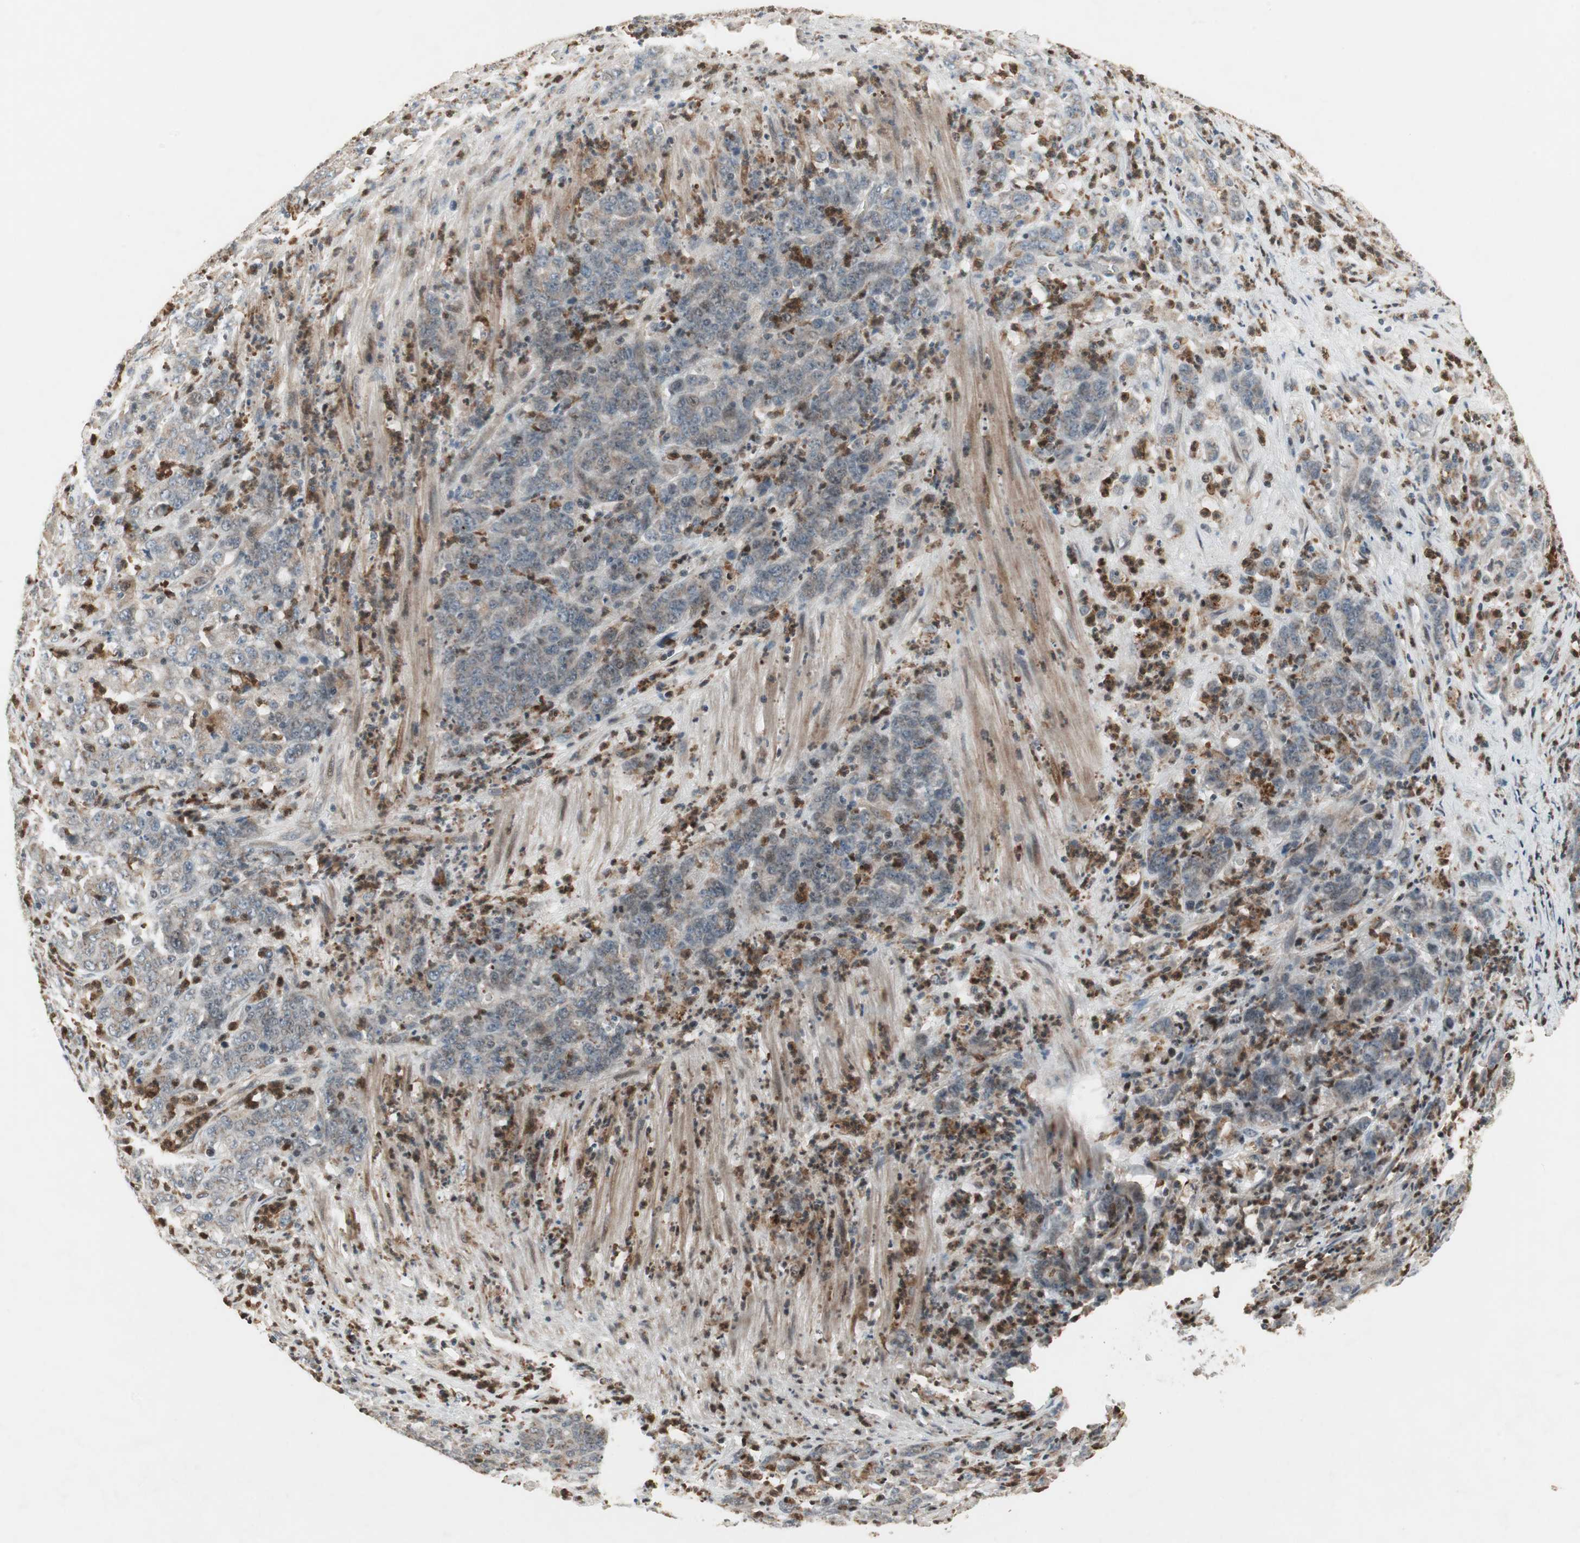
{"staining": {"intensity": "negative", "quantity": "none", "location": "none"}, "tissue": "stomach cancer", "cell_type": "Tumor cells", "image_type": "cancer", "snomed": [{"axis": "morphology", "description": "Adenocarcinoma, NOS"}, {"axis": "topography", "description": "Stomach, lower"}], "caption": "The image displays no staining of tumor cells in stomach cancer.", "gene": "SNX4", "patient": {"sex": "female", "age": 71}}